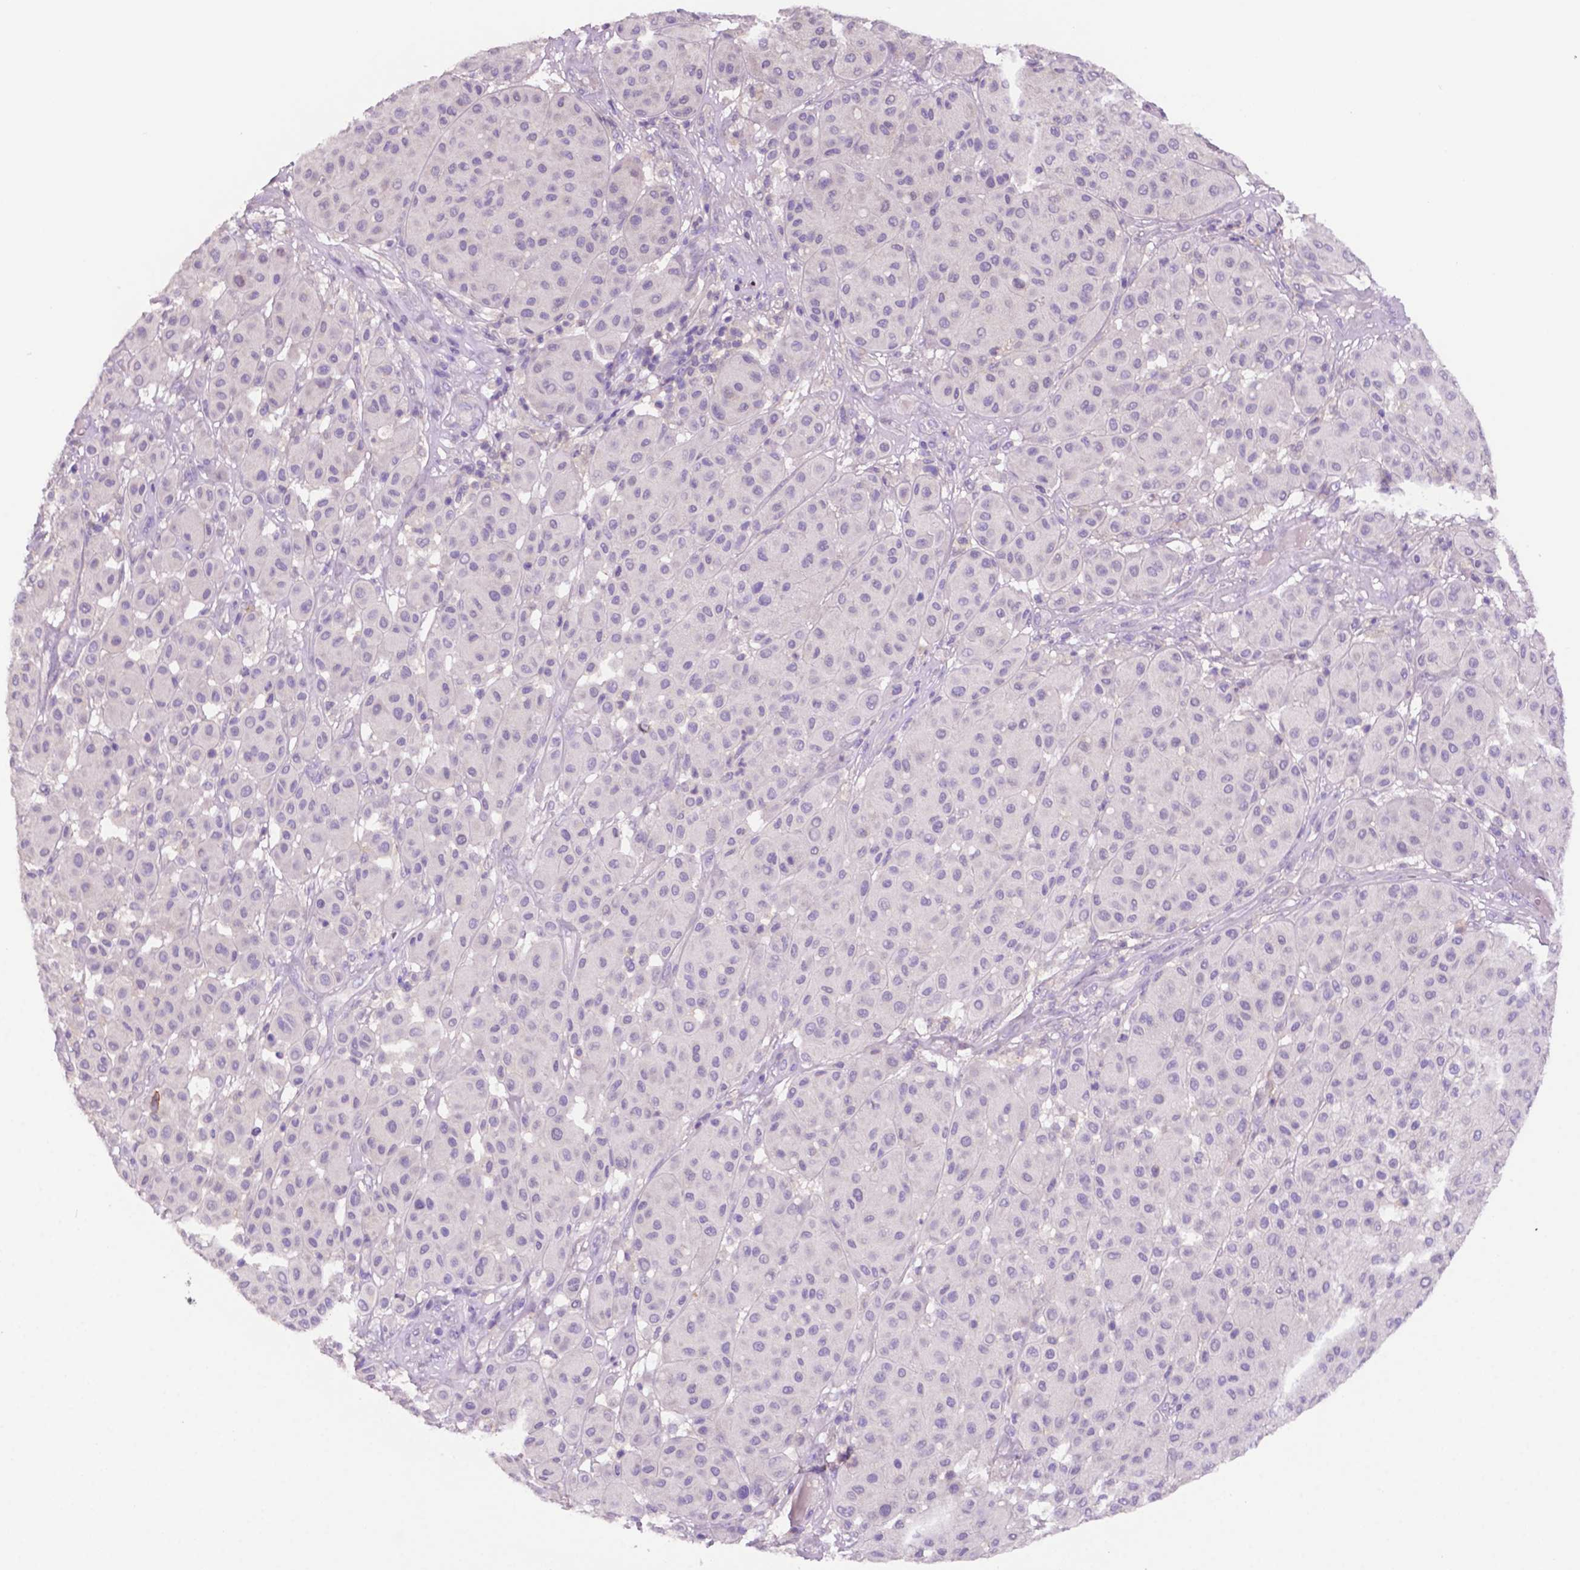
{"staining": {"intensity": "negative", "quantity": "none", "location": "none"}, "tissue": "melanoma", "cell_type": "Tumor cells", "image_type": "cancer", "snomed": [{"axis": "morphology", "description": "Malignant melanoma, Metastatic site"}, {"axis": "topography", "description": "Smooth muscle"}], "caption": "Immunohistochemical staining of human melanoma reveals no significant expression in tumor cells.", "gene": "PRPS2", "patient": {"sex": "male", "age": 41}}